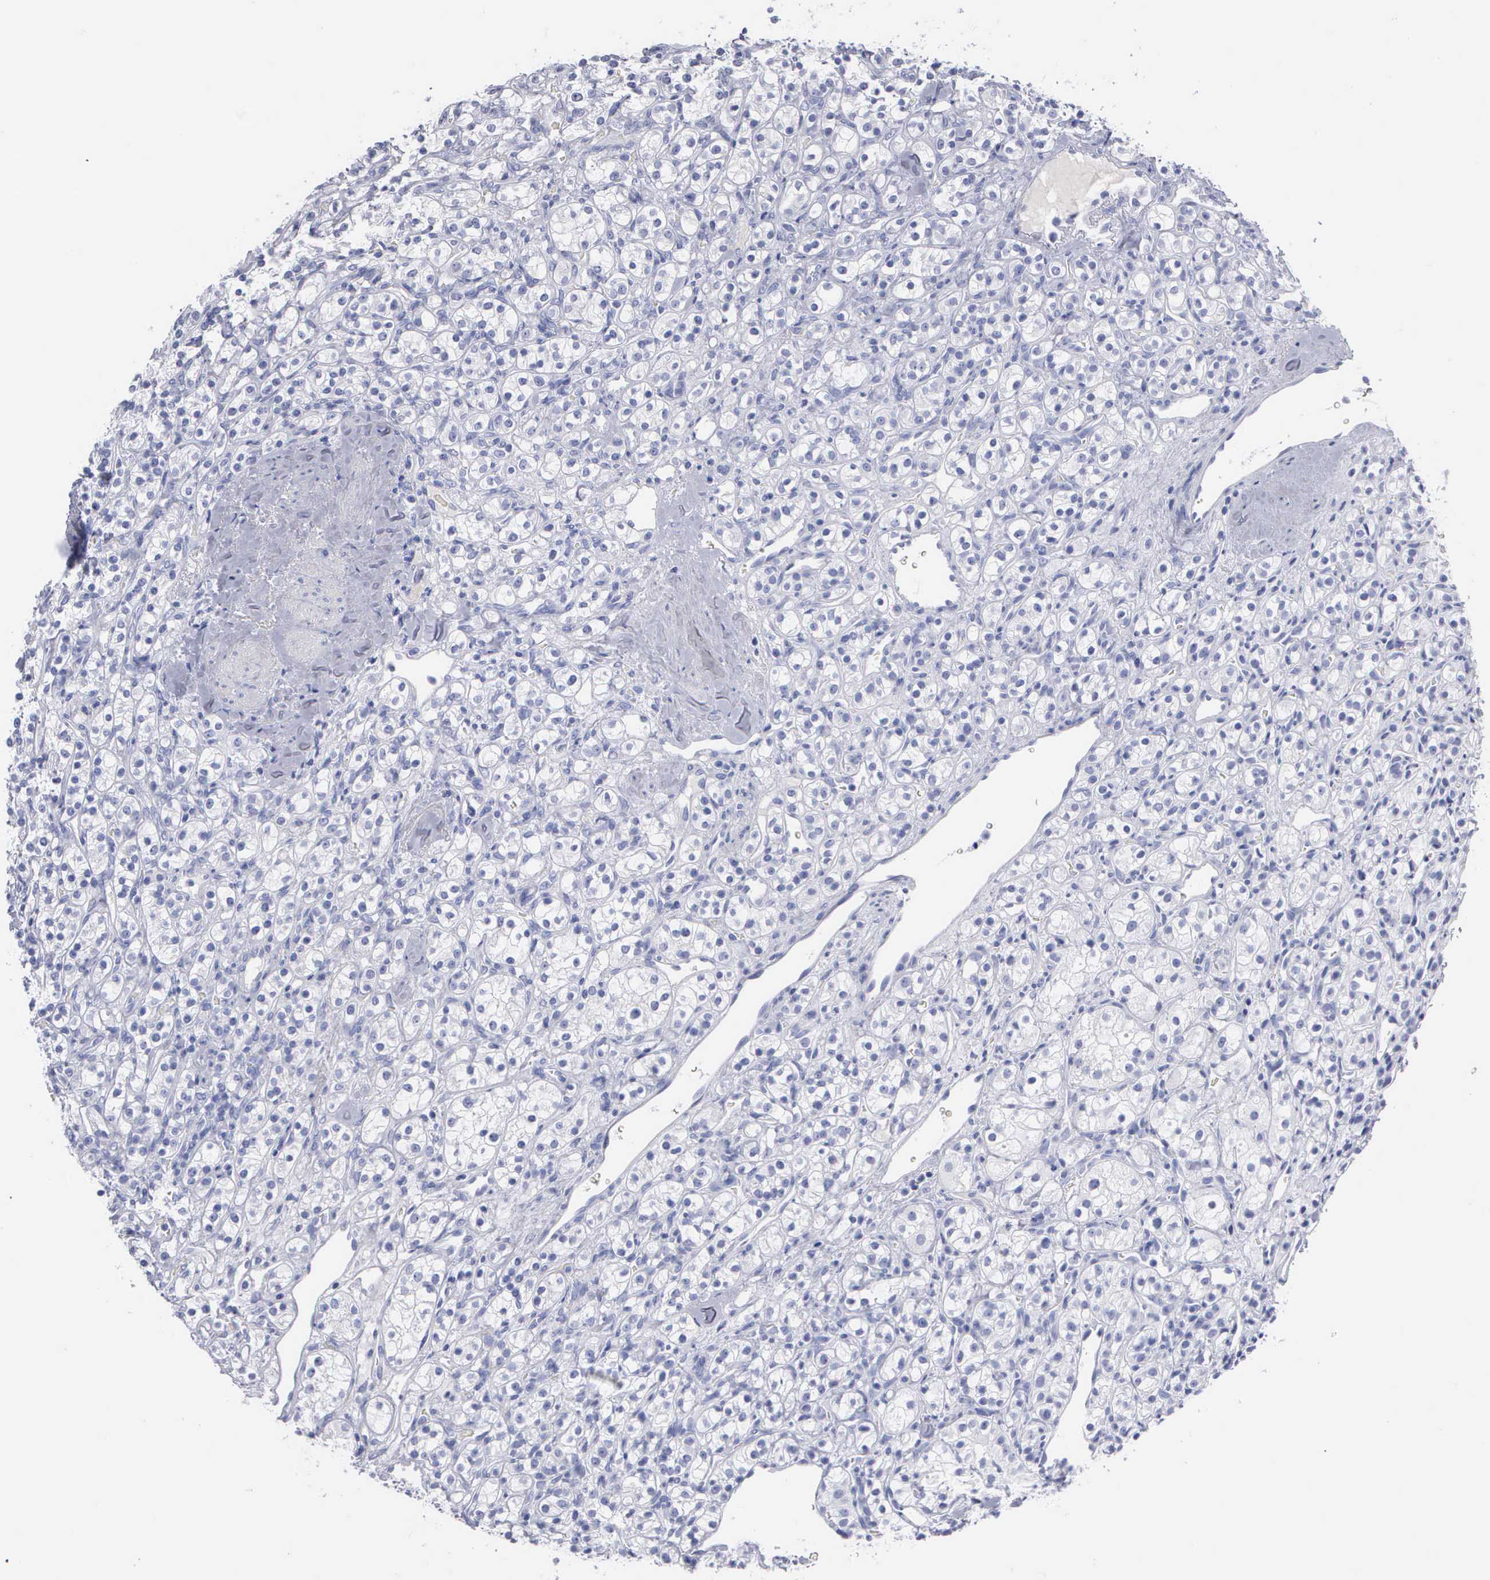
{"staining": {"intensity": "negative", "quantity": "none", "location": "none"}, "tissue": "renal cancer", "cell_type": "Tumor cells", "image_type": "cancer", "snomed": [{"axis": "morphology", "description": "Adenocarcinoma, NOS"}, {"axis": "topography", "description": "Kidney"}], "caption": "Tumor cells are negative for protein expression in human adenocarcinoma (renal).", "gene": "CYP19A1", "patient": {"sex": "male", "age": 77}}